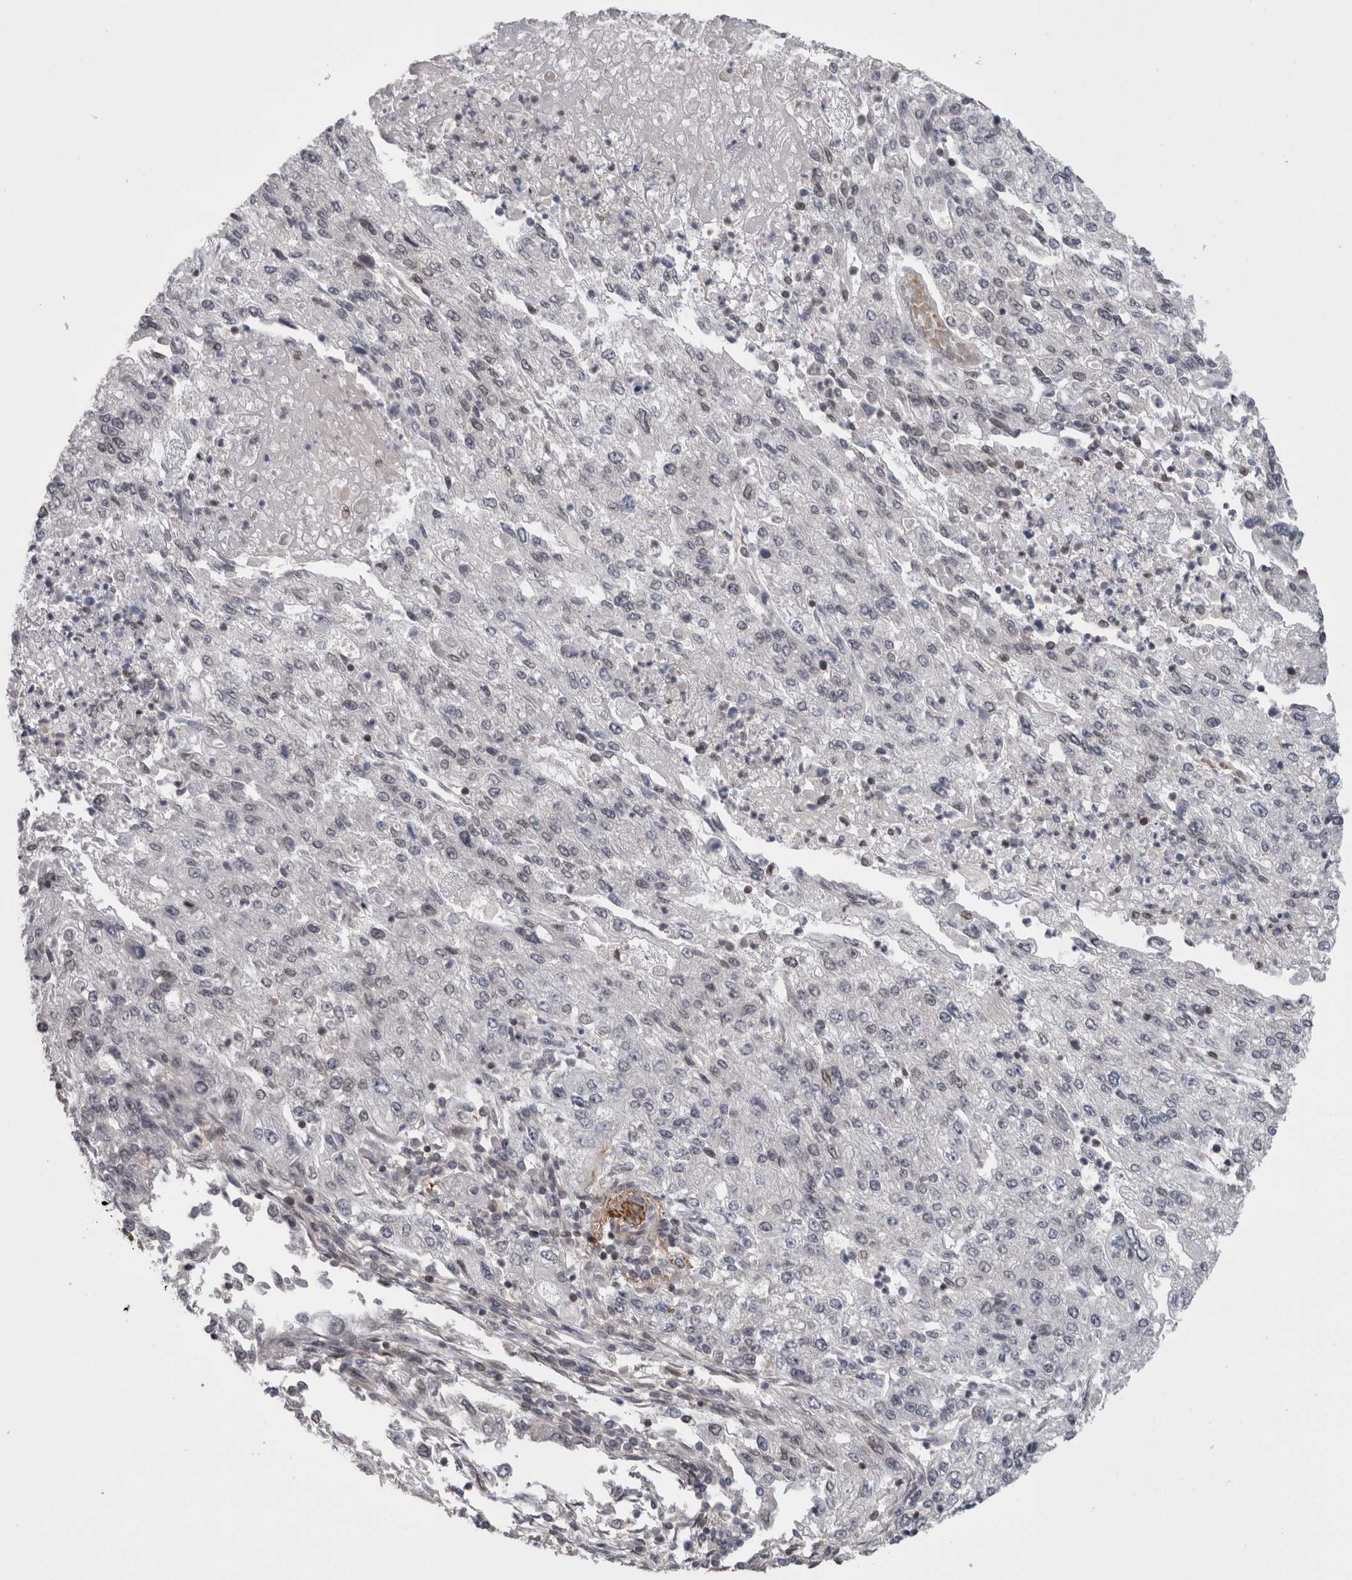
{"staining": {"intensity": "negative", "quantity": "none", "location": "none"}, "tissue": "endometrial cancer", "cell_type": "Tumor cells", "image_type": "cancer", "snomed": [{"axis": "morphology", "description": "Adenocarcinoma, NOS"}, {"axis": "topography", "description": "Endometrium"}], "caption": "This is a photomicrograph of IHC staining of endometrial adenocarcinoma, which shows no positivity in tumor cells. (DAB IHC with hematoxylin counter stain).", "gene": "DARS2", "patient": {"sex": "female", "age": 49}}